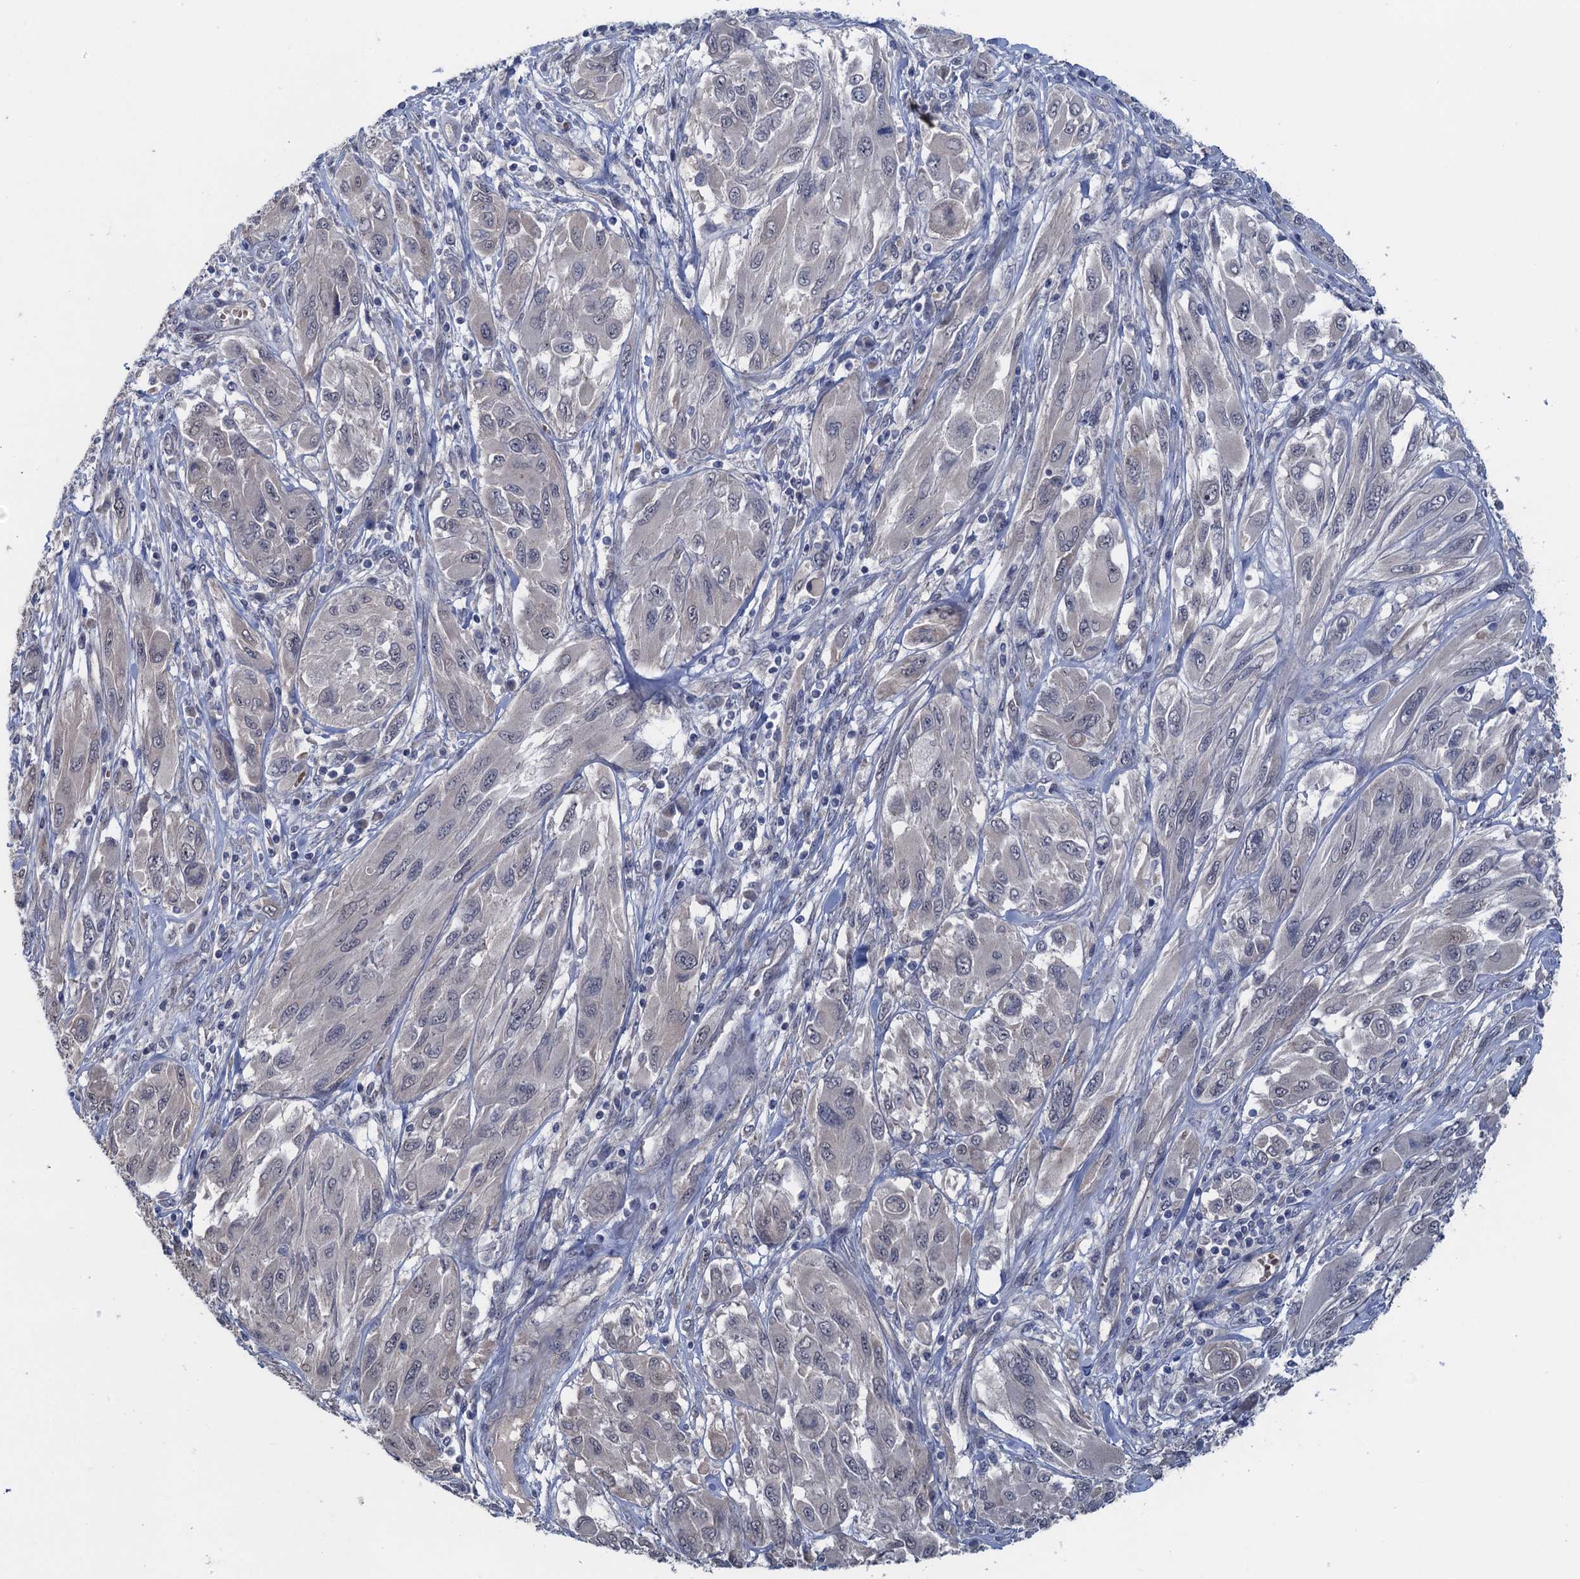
{"staining": {"intensity": "negative", "quantity": "none", "location": "none"}, "tissue": "melanoma", "cell_type": "Tumor cells", "image_type": "cancer", "snomed": [{"axis": "morphology", "description": "Malignant melanoma, NOS"}, {"axis": "topography", "description": "Skin"}], "caption": "The immunohistochemistry photomicrograph has no significant positivity in tumor cells of malignant melanoma tissue.", "gene": "MYO16", "patient": {"sex": "female", "age": 91}}